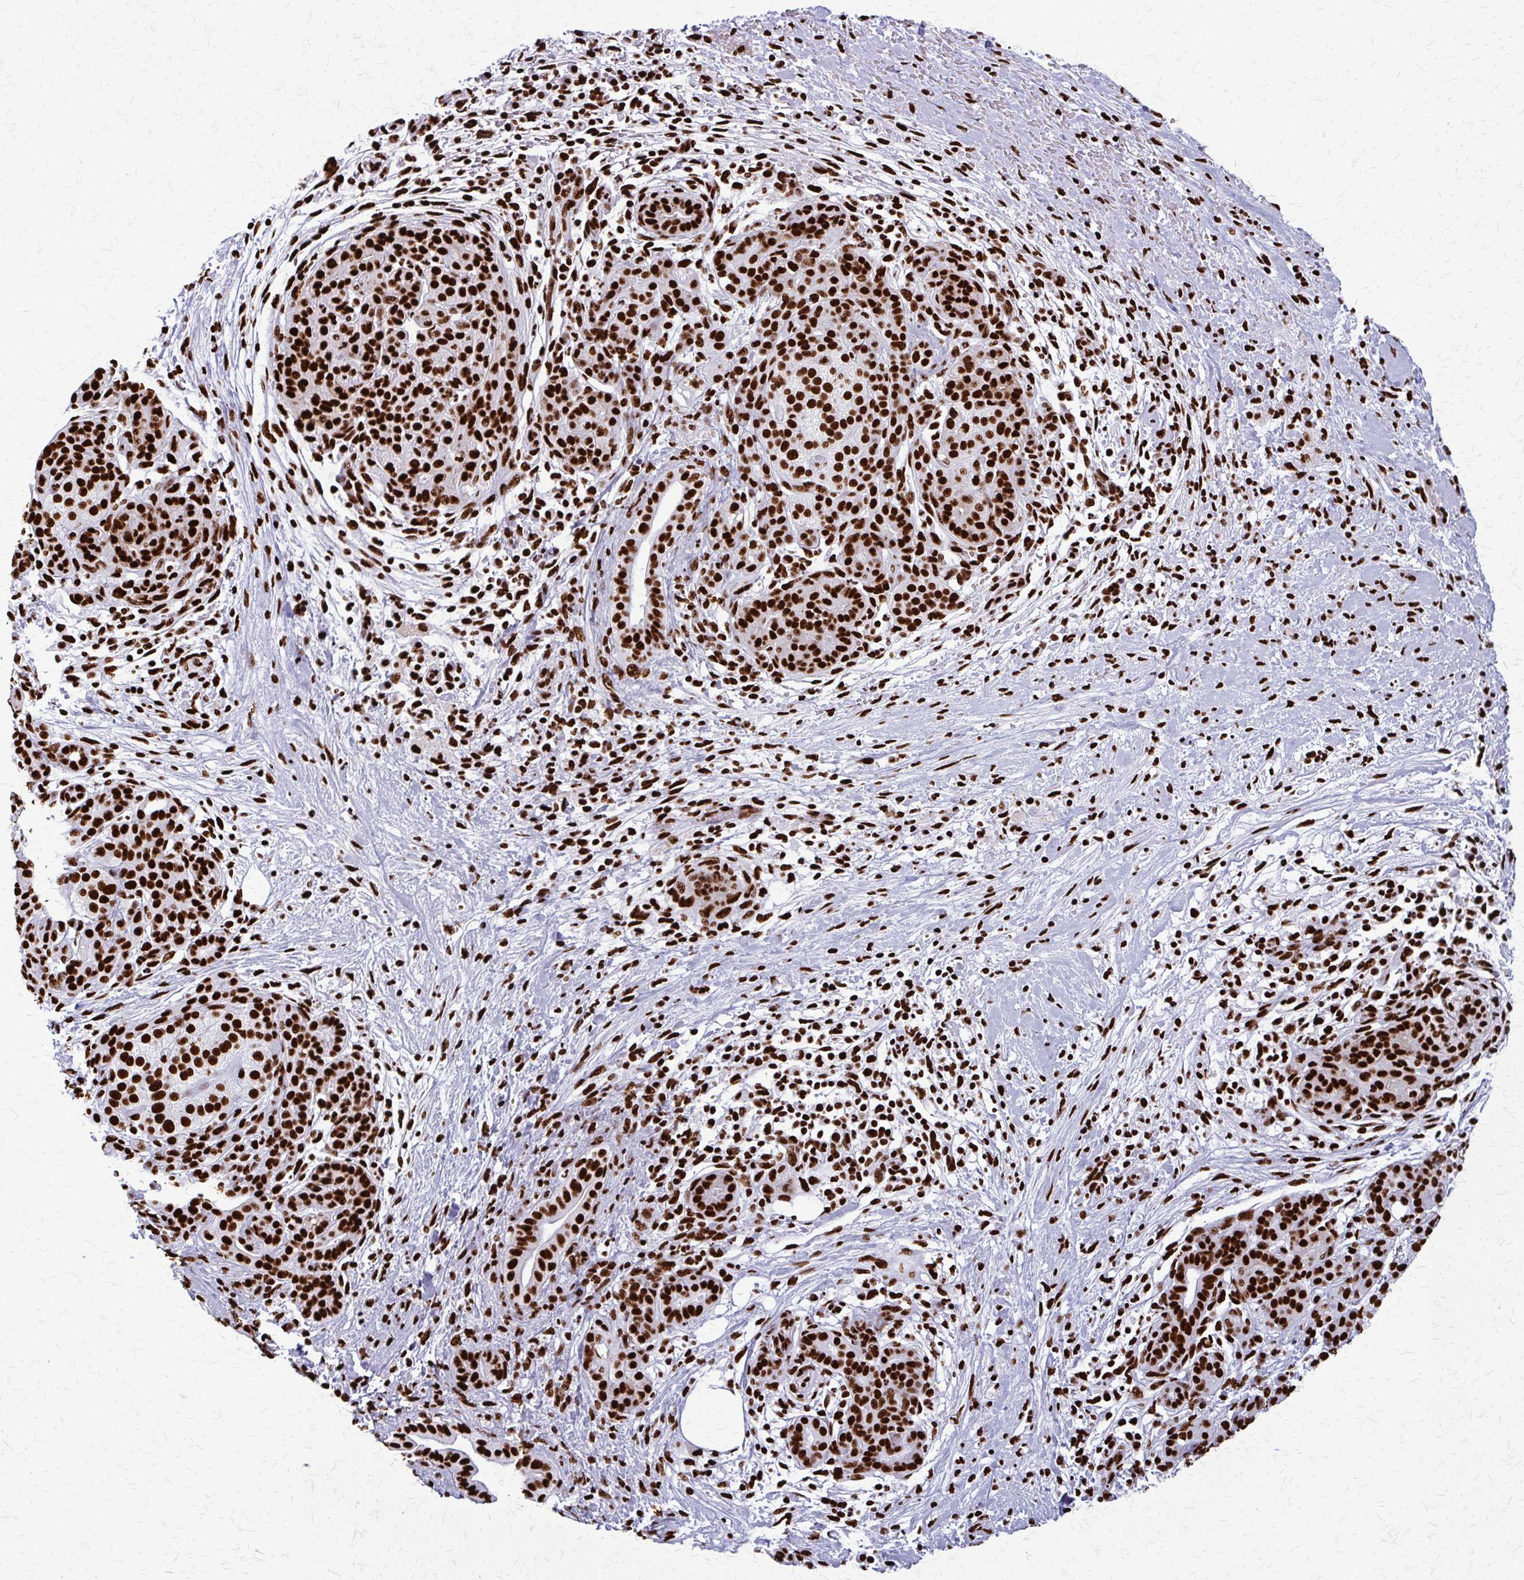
{"staining": {"intensity": "strong", "quantity": ">75%", "location": "nuclear"}, "tissue": "pancreatic cancer", "cell_type": "Tumor cells", "image_type": "cancer", "snomed": [{"axis": "morphology", "description": "Adenocarcinoma, NOS"}, {"axis": "topography", "description": "Pancreas"}], "caption": "Tumor cells reveal high levels of strong nuclear expression in approximately >75% of cells in human pancreatic cancer (adenocarcinoma).", "gene": "SFPQ", "patient": {"sex": "male", "age": 44}}